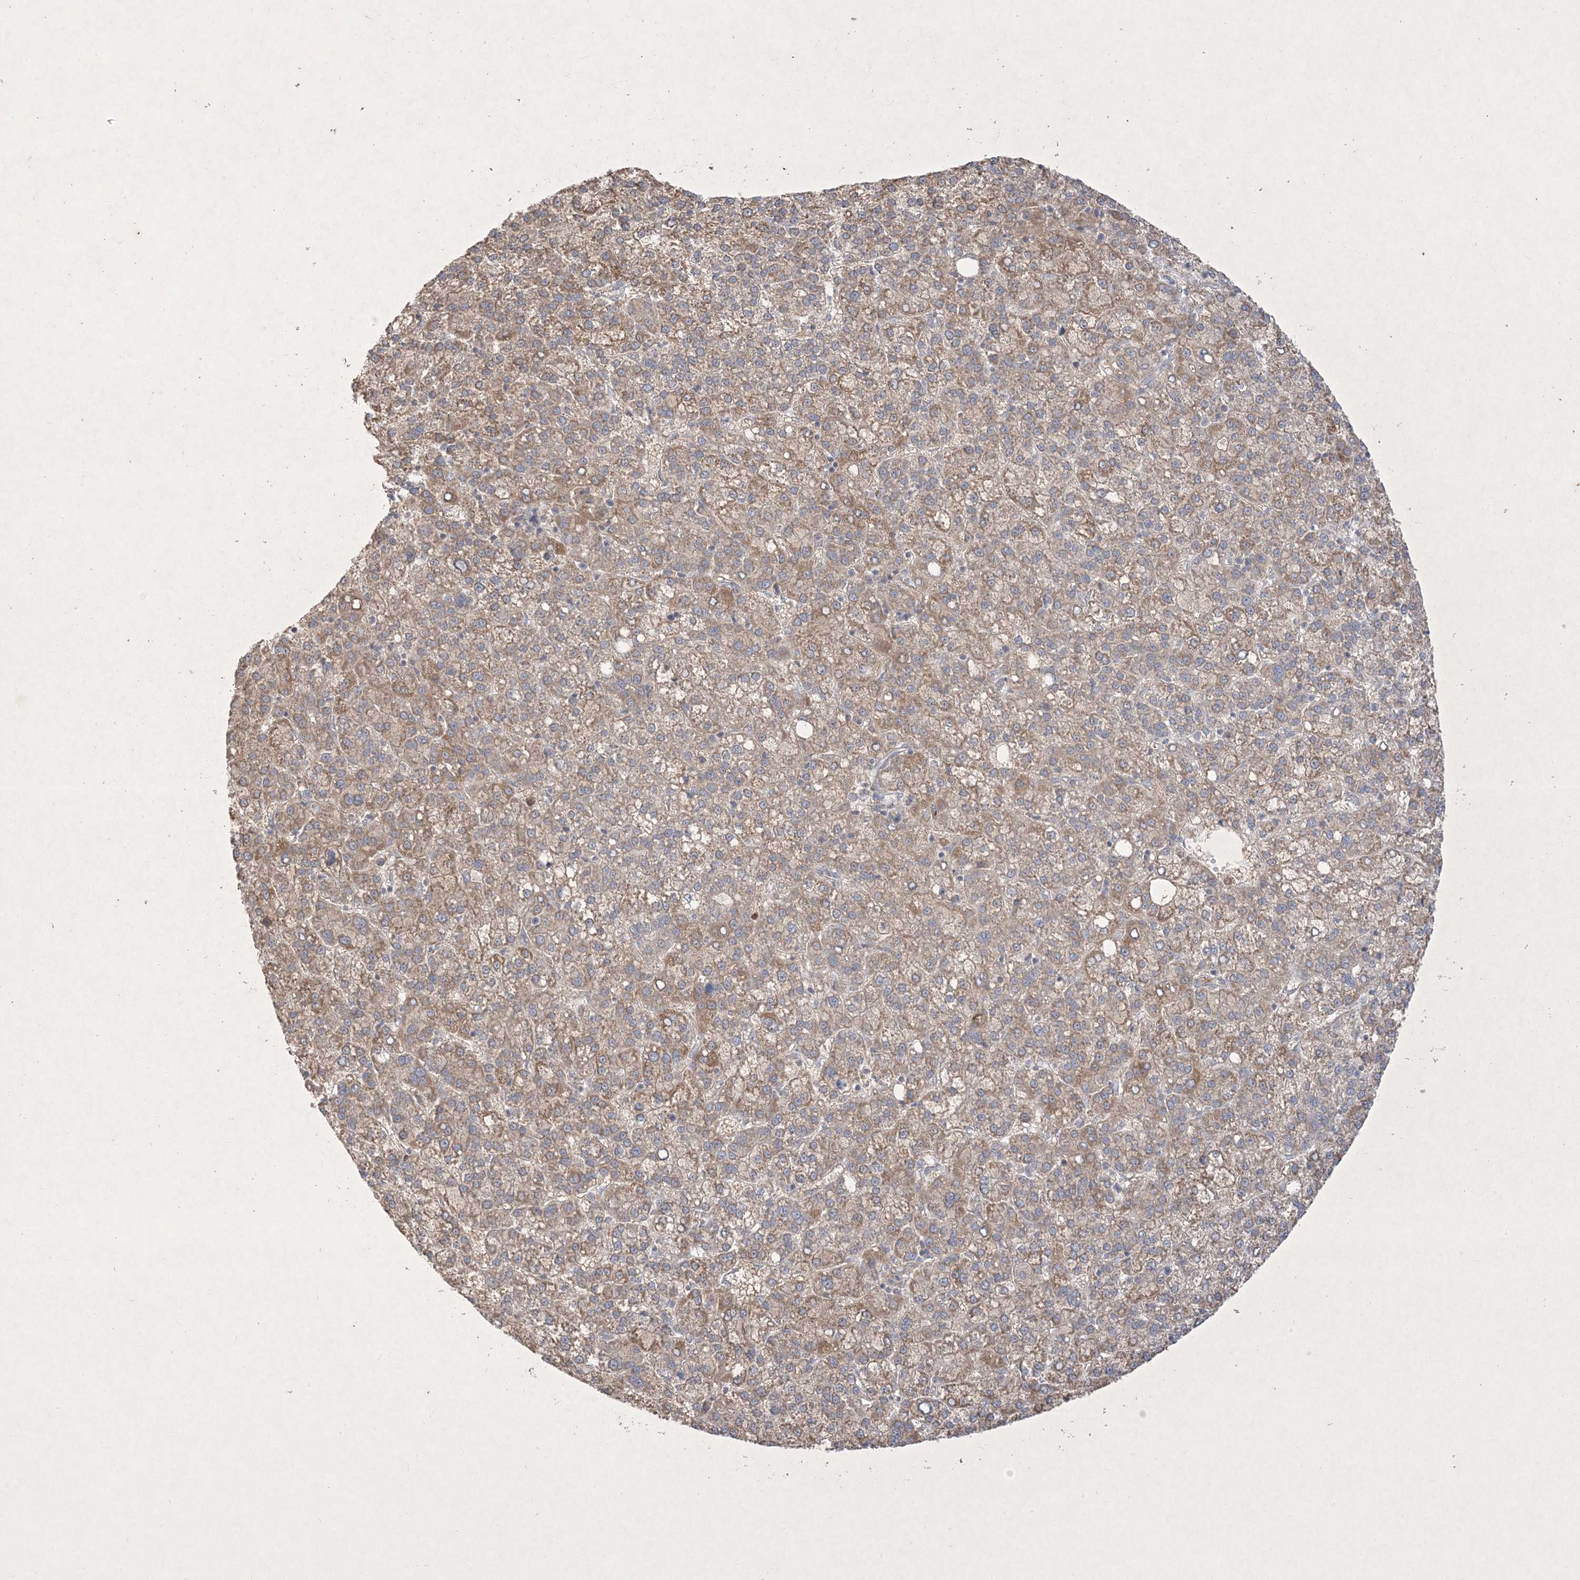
{"staining": {"intensity": "moderate", "quantity": ">75%", "location": "cytoplasmic/membranous"}, "tissue": "liver cancer", "cell_type": "Tumor cells", "image_type": "cancer", "snomed": [{"axis": "morphology", "description": "Carcinoma, Hepatocellular, NOS"}, {"axis": "topography", "description": "Liver"}], "caption": "Human liver hepatocellular carcinoma stained for a protein (brown) displays moderate cytoplasmic/membranous positive staining in about >75% of tumor cells.", "gene": "PRSS36", "patient": {"sex": "female", "age": 58}}